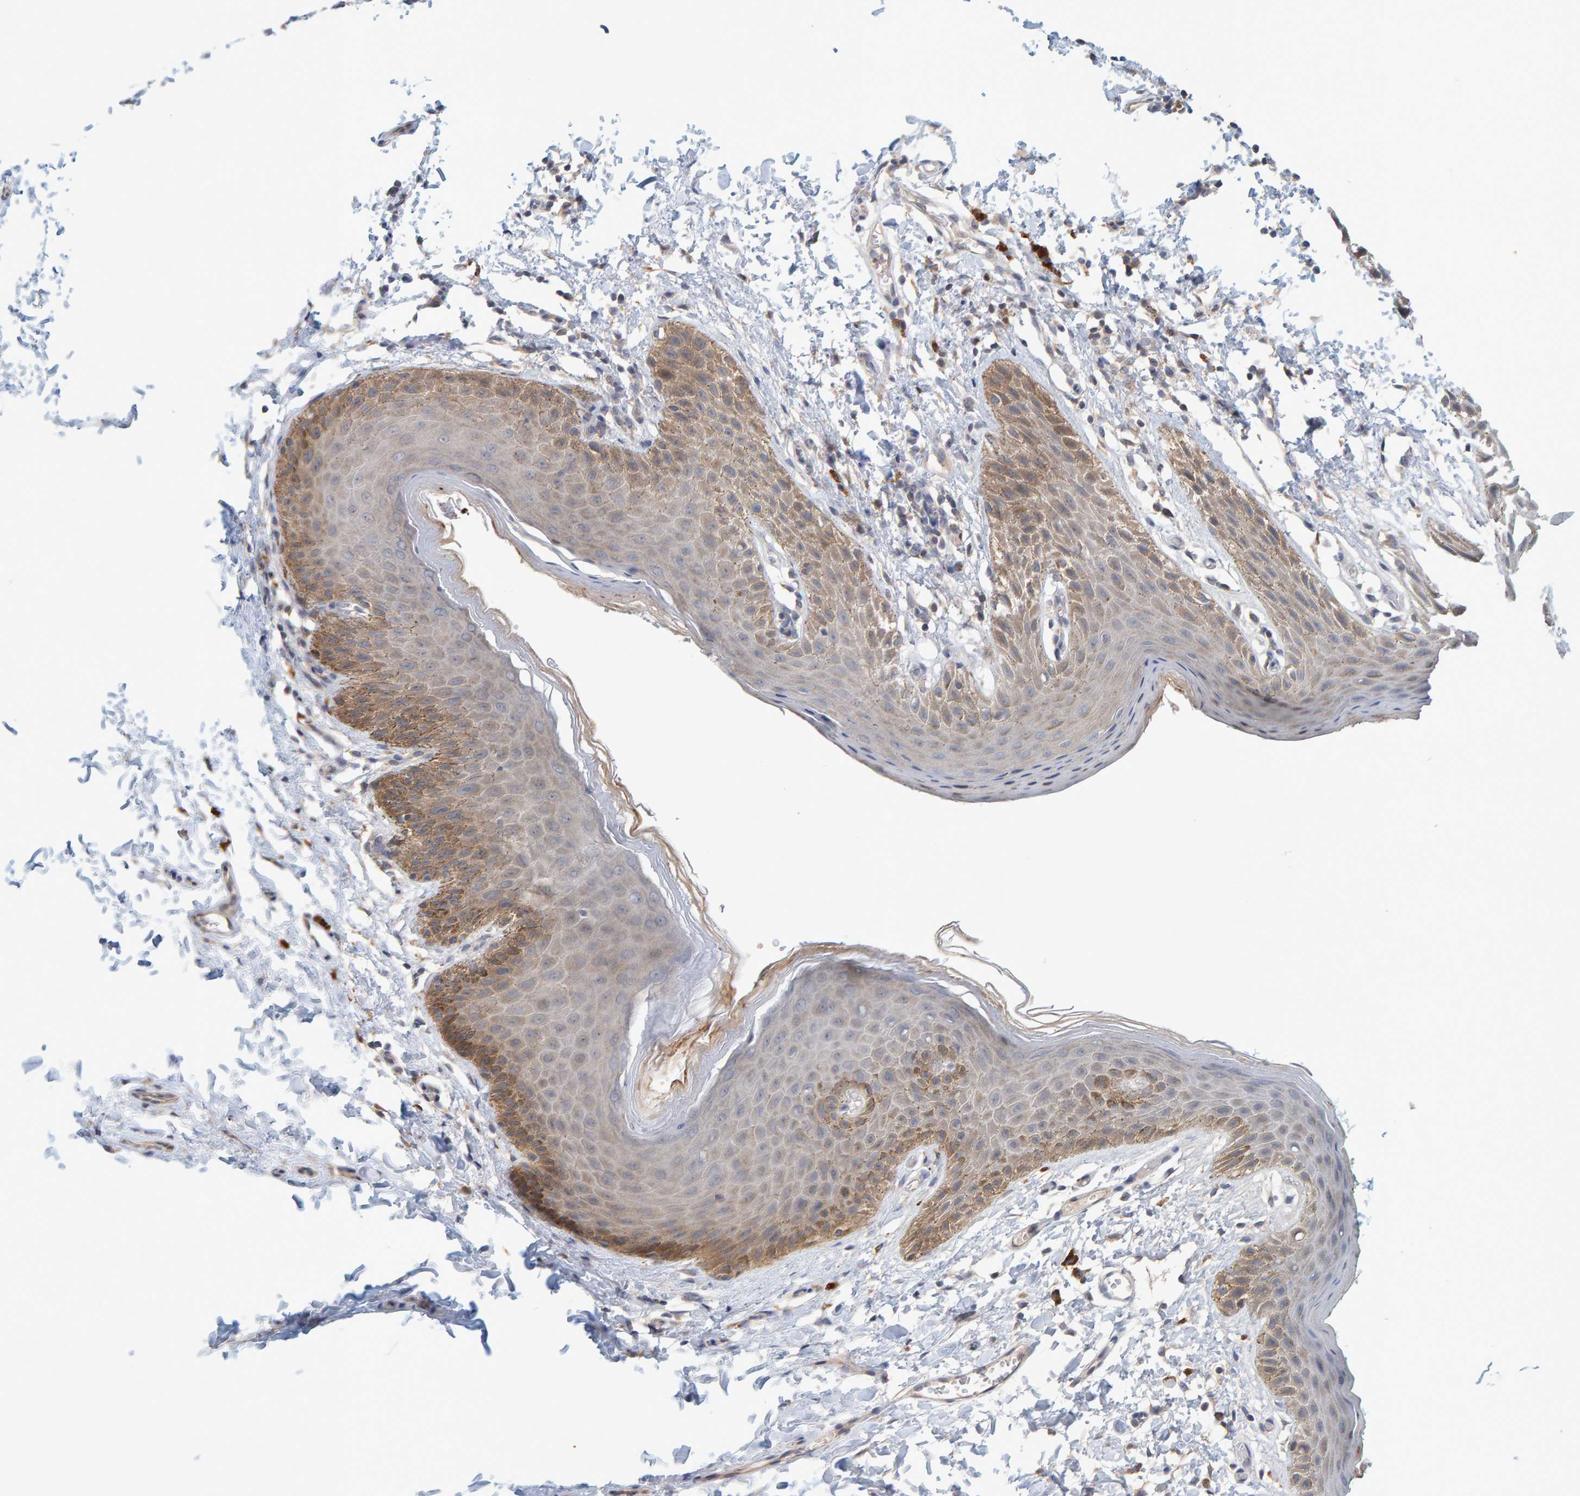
{"staining": {"intensity": "moderate", "quantity": "<25%", "location": "cytoplasmic/membranous"}, "tissue": "skin", "cell_type": "Epidermal cells", "image_type": "normal", "snomed": [{"axis": "morphology", "description": "Normal tissue, NOS"}, {"axis": "topography", "description": "Anal"}, {"axis": "topography", "description": "Peripheral nerve tissue"}], "caption": "Immunohistochemical staining of normal skin exhibits <25% levels of moderate cytoplasmic/membranous protein expression in approximately <25% of epidermal cells. The protein is stained brown, and the nuclei are stained in blue (DAB IHC with brightfield microscopy, high magnification).", "gene": "TATDN1", "patient": {"sex": "male", "age": 44}}